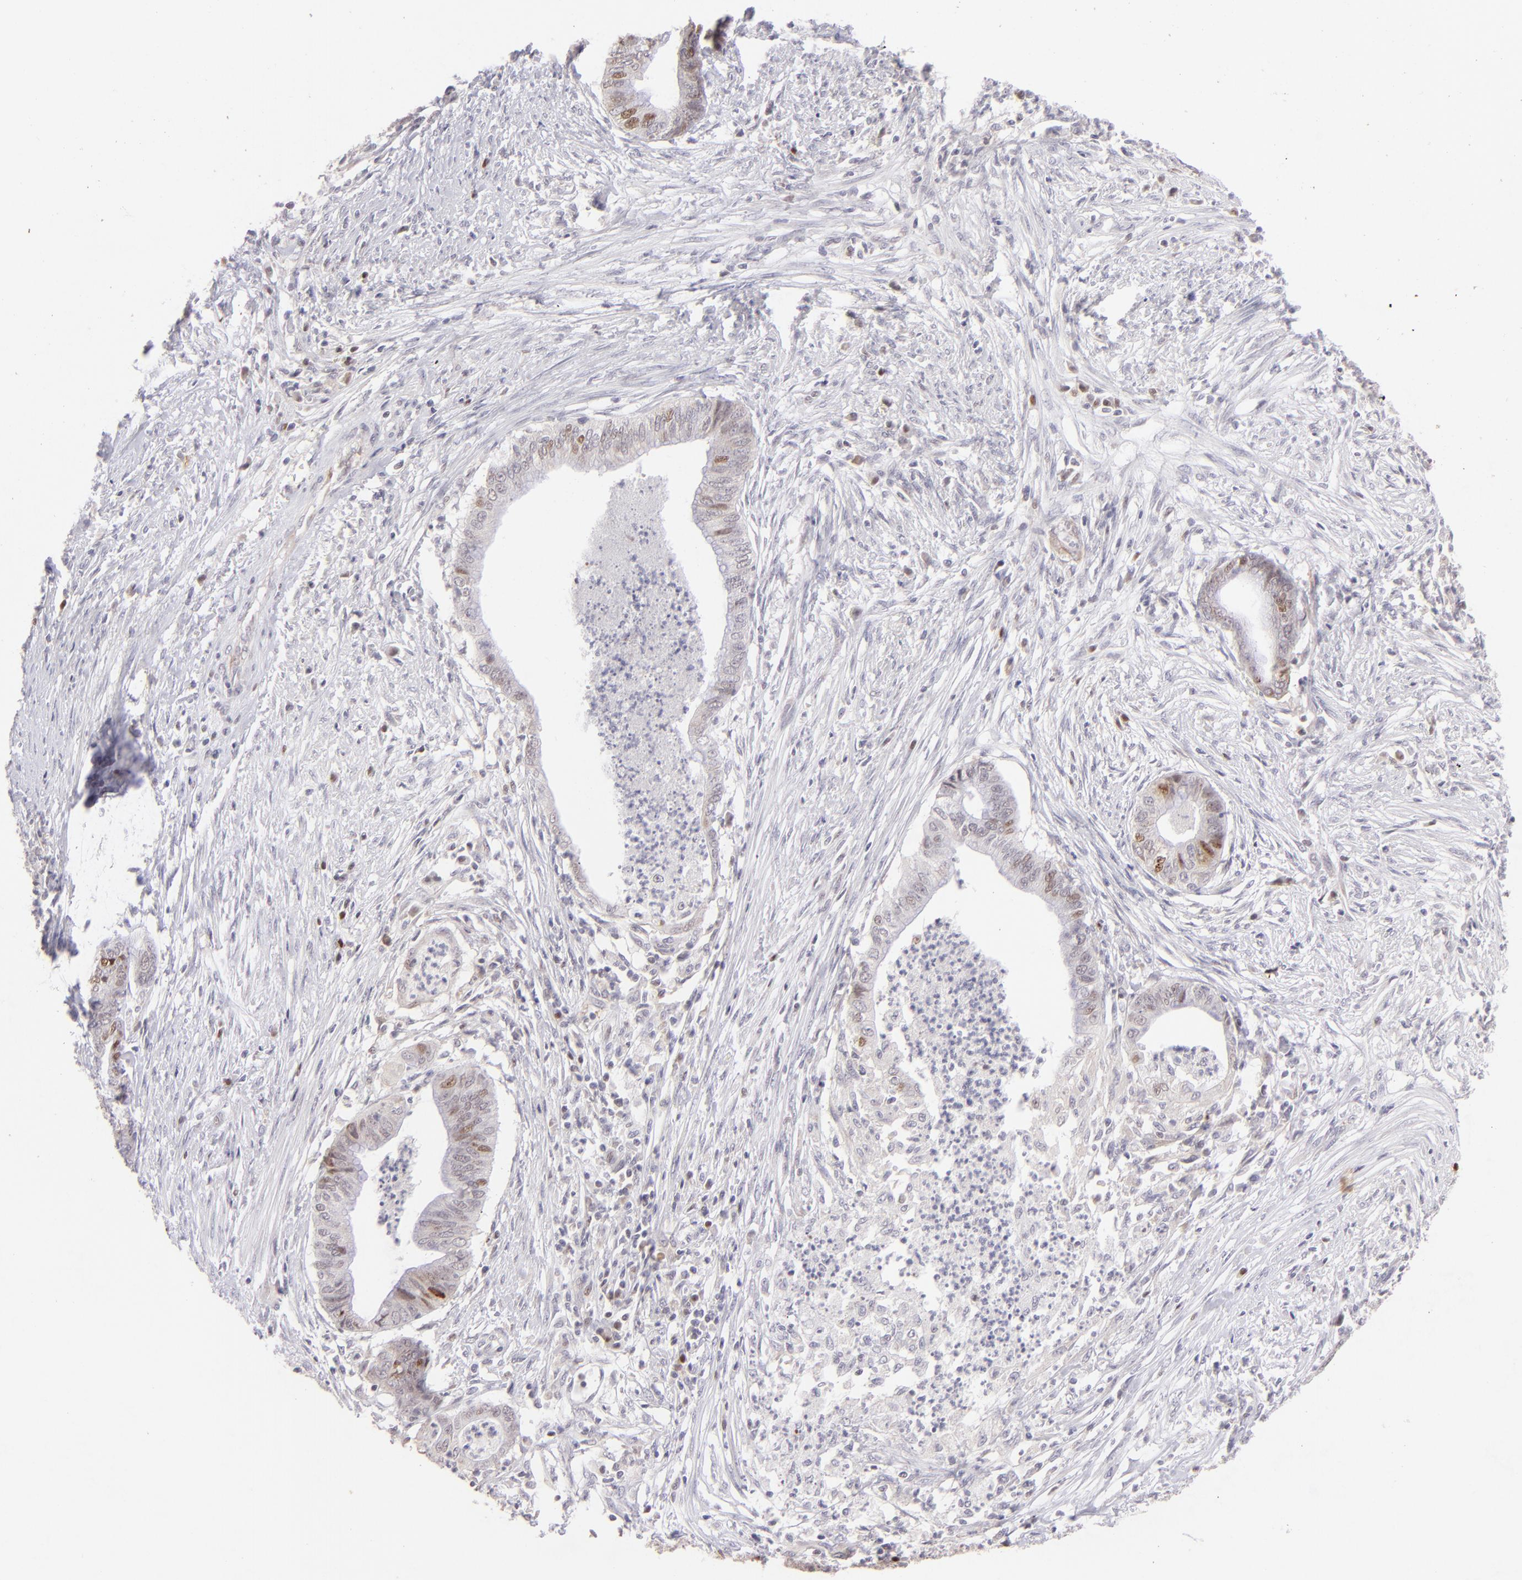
{"staining": {"intensity": "moderate", "quantity": "<25%", "location": "nuclear"}, "tissue": "endometrial cancer", "cell_type": "Tumor cells", "image_type": "cancer", "snomed": [{"axis": "morphology", "description": "Necrosis, NOS"}, {"axis": "morphology", "description": "Adenocarcinoma, NOS"}, {"axis": "topography", "description": "Endometrium"}], "caption": "A brown stain highlights moderate nuclear staining of a protein in endometrial cancer tumor cells.", "gene": "POU2F1", "patient": {"sex": "female", "age": 79}}